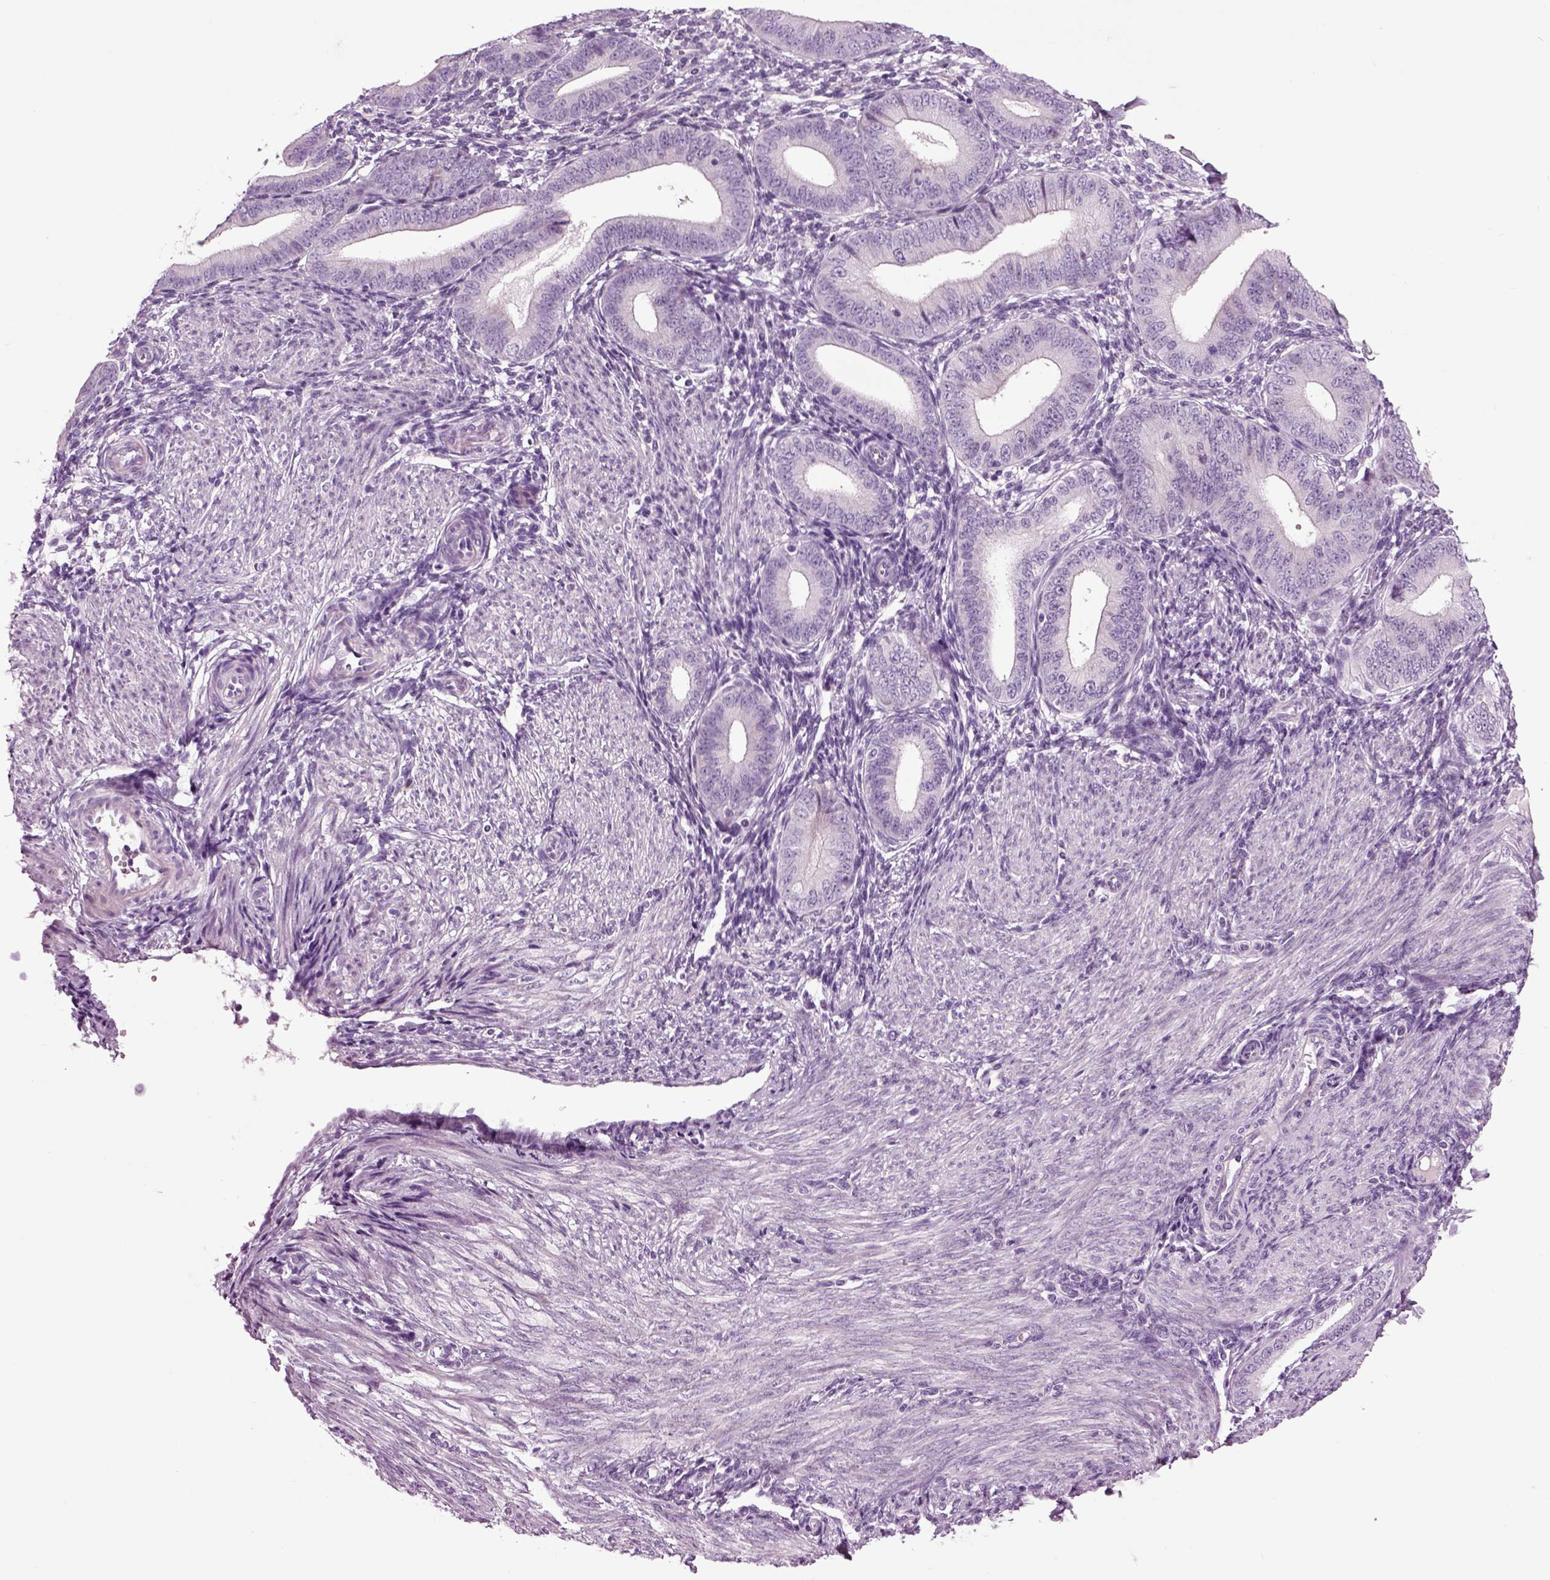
{"staining": {"intensity": "negative", "quantity": "none", "location": "none"}, "tissue": "endometrium", "cell_type": "Cells in endometrial stroma", "image_type": "normal", "snomed": [{"axis": "morphology", "description": "Normal tissue, NOS"}, {"axis": "topography", "description": "Endometrium"}], "caption": "Cells in endometrial stroma show no significant protein staining in benign endometrium. (DAB (3,3'-diaminobenzidine) IHC visualized using brightfield microscopy, high magnification).", "gene": "ARHGAP11A", "patient": {"sex": "female", "age": 39}}